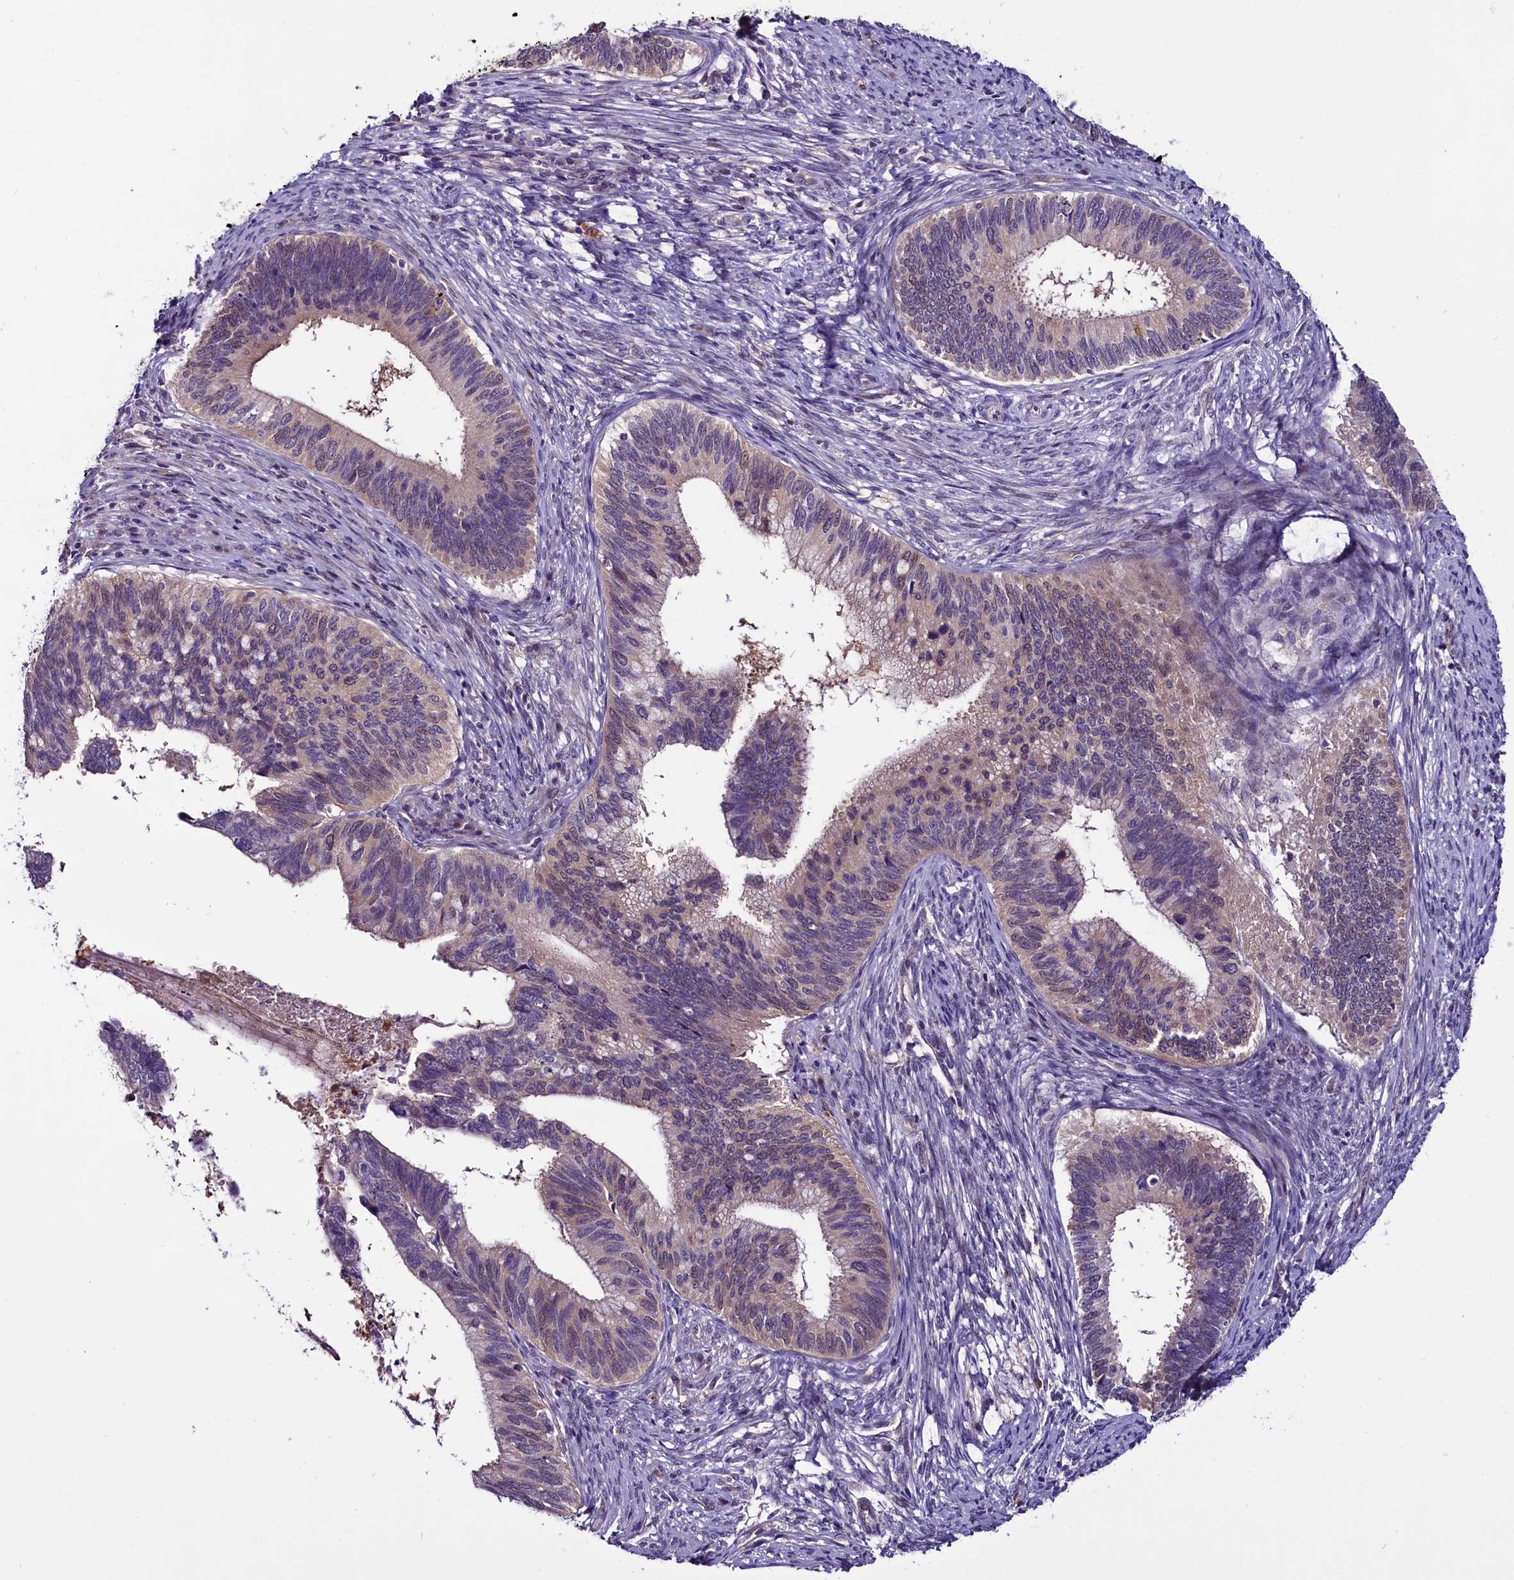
{"staining": {"intensity": "weak", "quantity": "<25%", "location": "cytoplasmic/membranous"}, "tissue": "cervical cancer", "cell_type": "Tumor cells", "image_type": "cancer", "snomed": [{"axis": "morphology", "description": "Adenocarcinoma, NOS"}, {"axis": "topography", "description": "Cervix"}], "caption": "Immunohistochemical staining of human cervical cancer (adenocarcinoma) displays no significant positivity in tumor cells.", "gene": "C9orf40", "patient": {"sex": "female", "age": 42}}